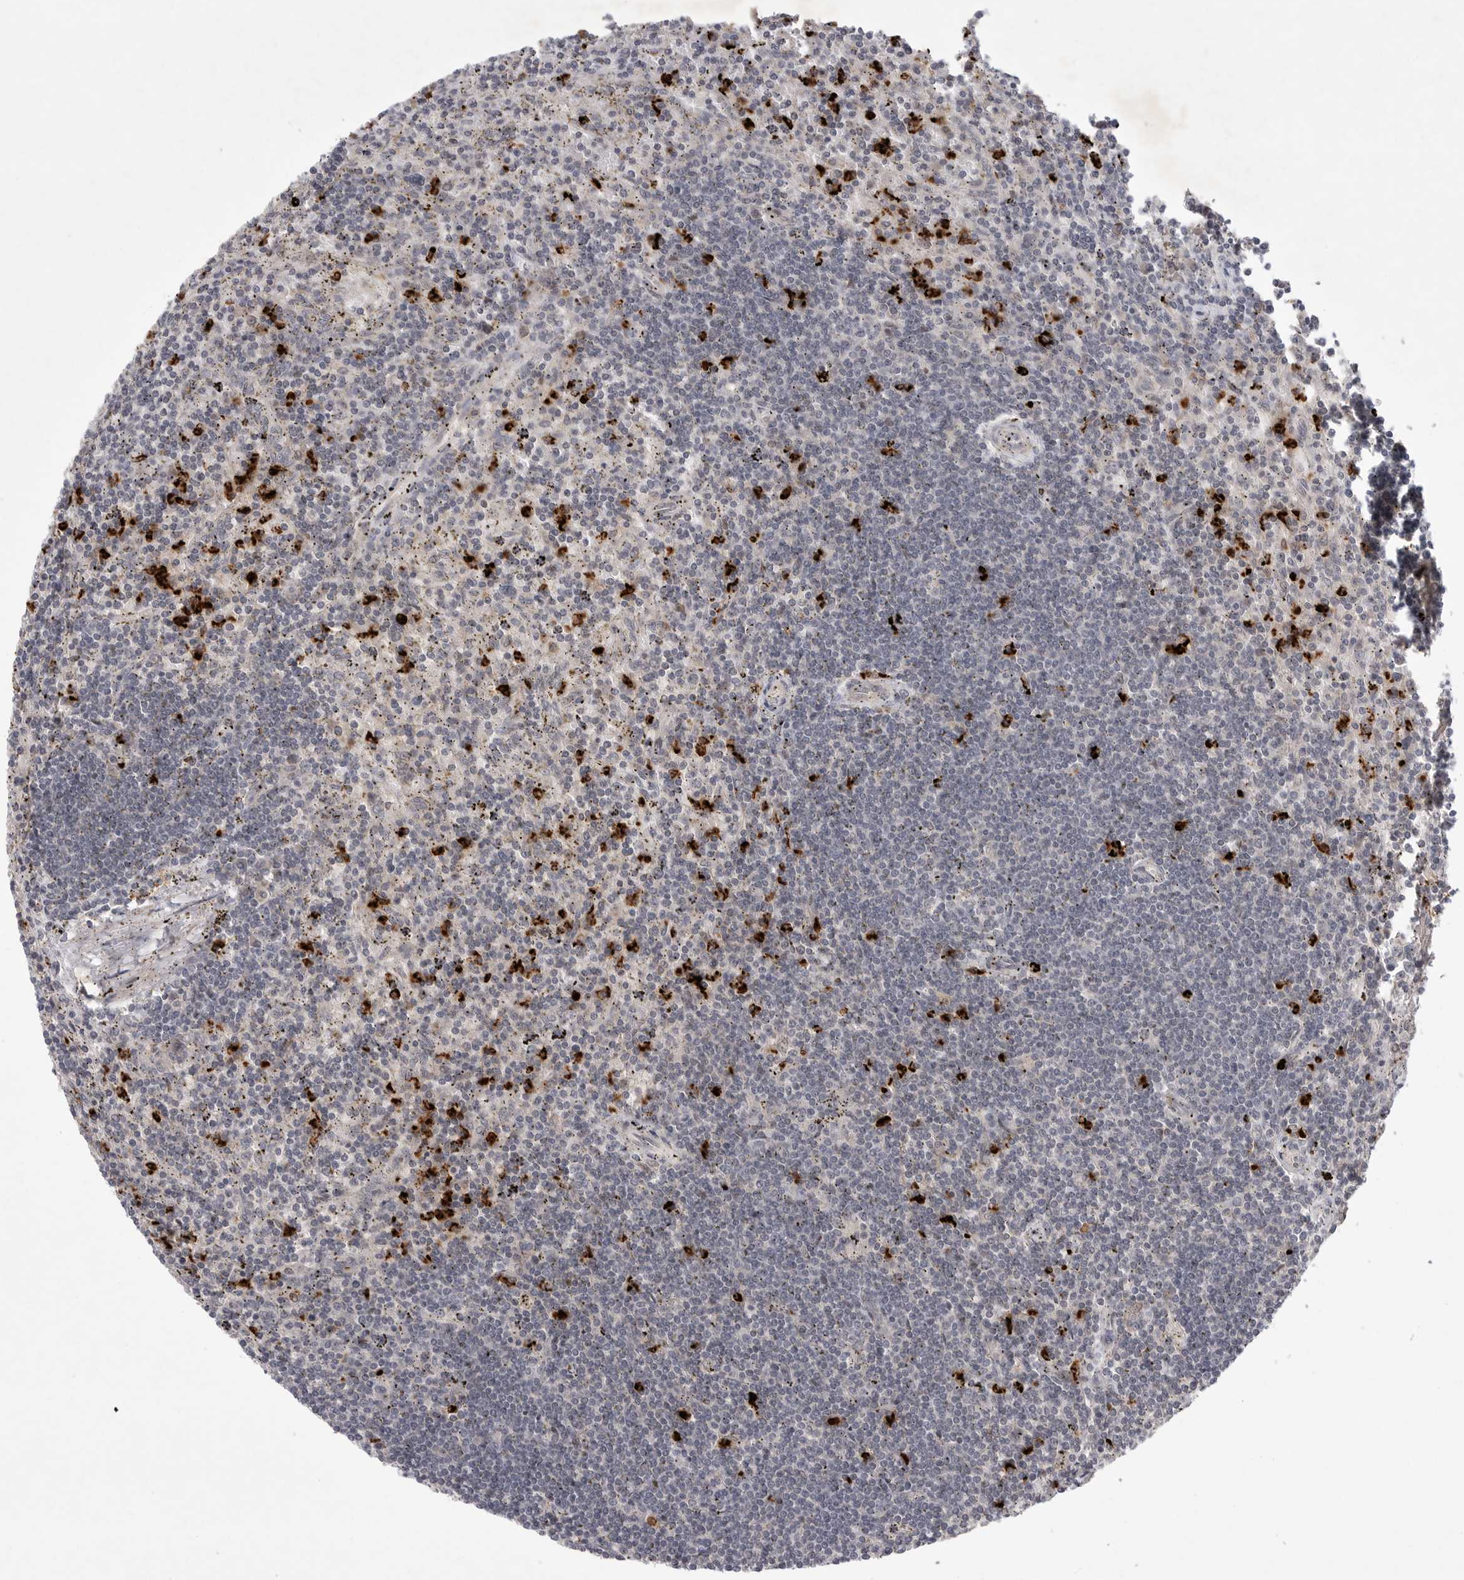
{"staining": {"intensity": "negative", "quantity": "none", "location": "none"}, "tissue": "lymphoma", "cell_type": "Tumor cells", "image_type": "cancer", "snomed": [{"axis": "morphology", "description": "Malignant lymphoma, non-Hodgkin's type, Low grade"}, {"axis": "topography", "description": "Spleen"}], "caption": "Immunohistochemistry histopathology image of neoplastic tissue: malignant lymphoma, non-Hodgkin's type (low-grade) stained with DAB (3,3'-diaminobenzidine) displays no significant protein positivity in tumor cells.", "gene": "UBE3D", "patient": {"sex": "male", "age": 76}}